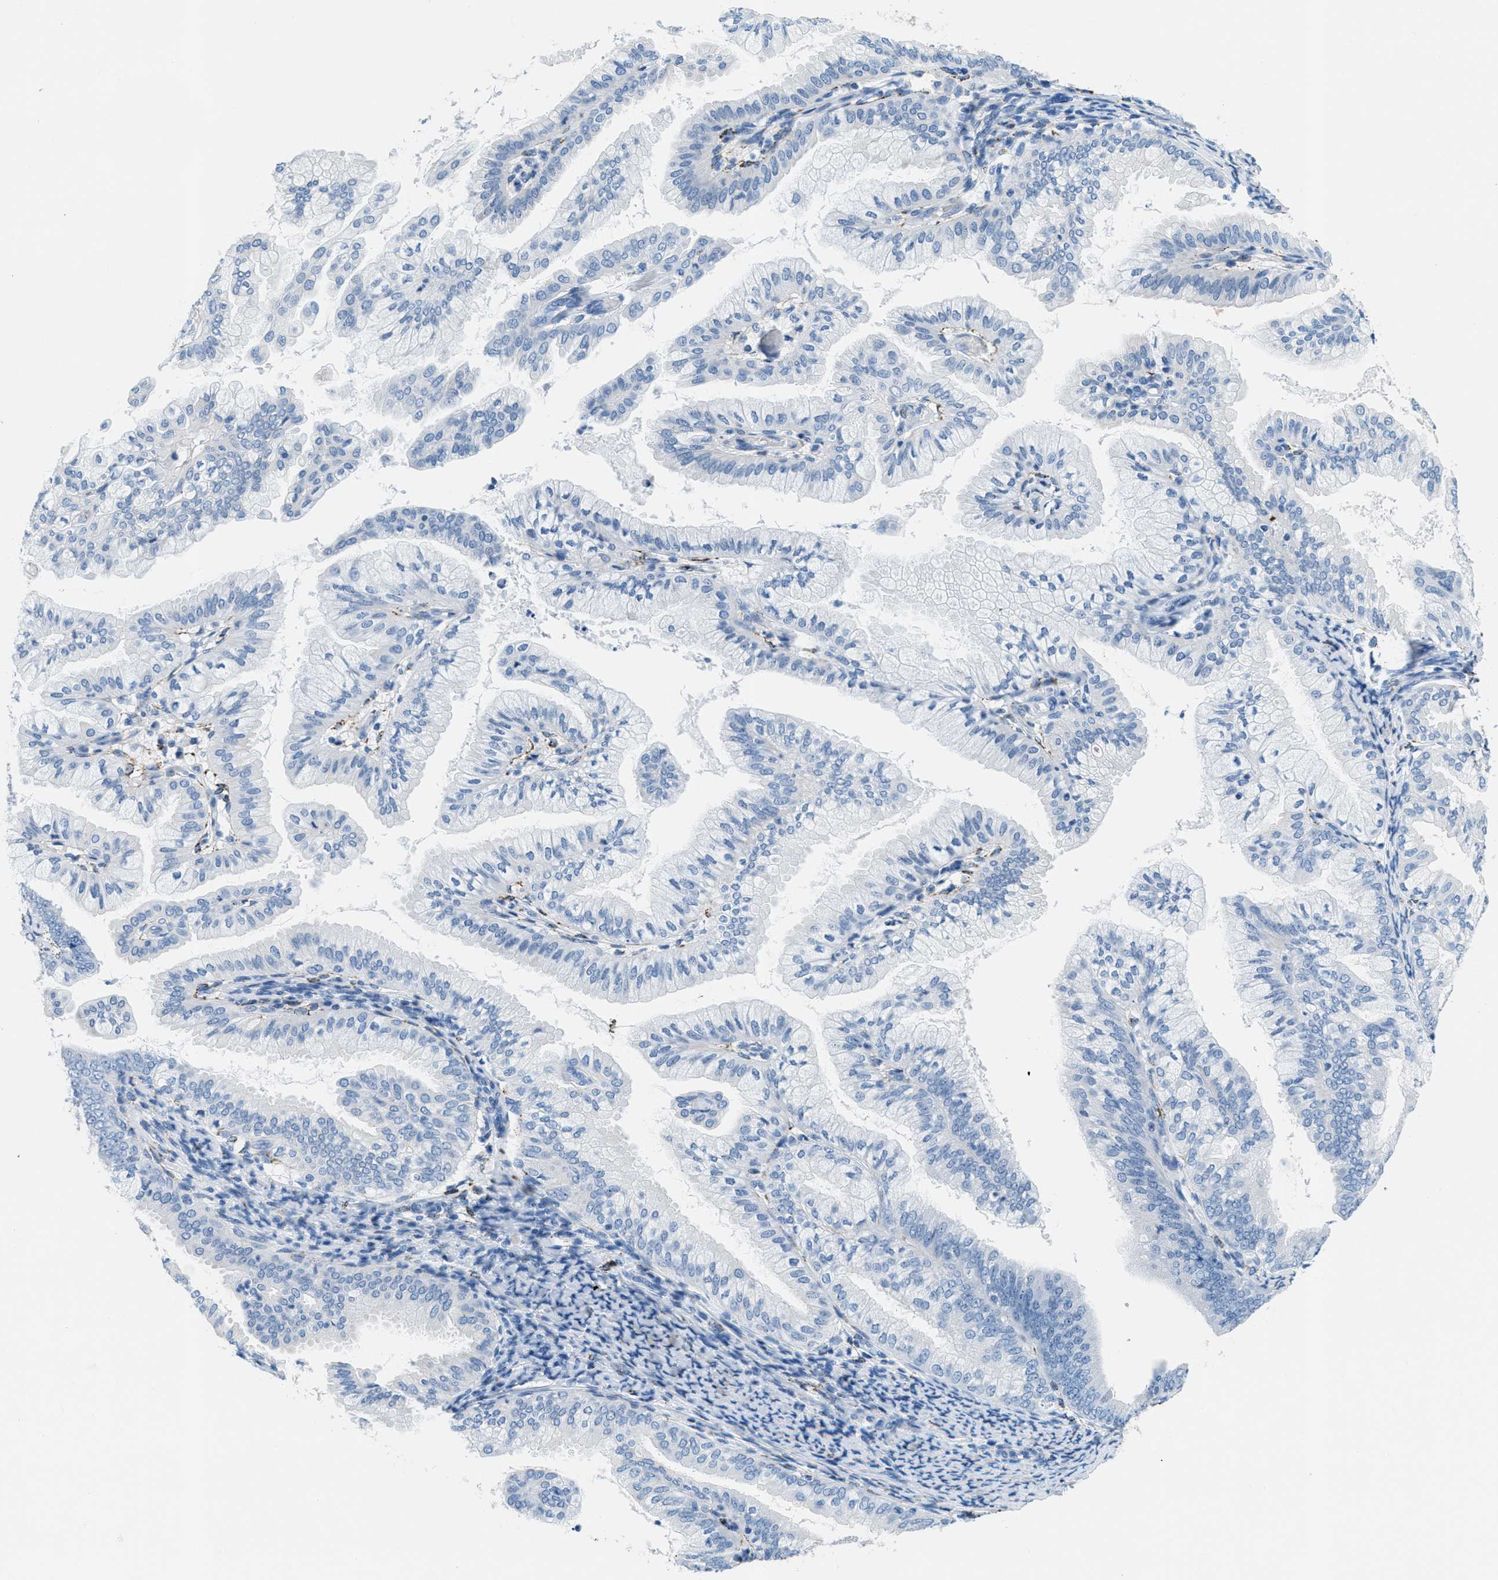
{"staining": {"intensity": "negative", "quantity": "none", "location": "none"}, "tissue": "endometrial cancer", "cell_type": "Tumor cells", "image_type": "cancer", "snomed": [{"axis": "morphology", "description": "Adenocarcinoma, NOS"}, {"axis": "topography", "description": "Endometrium"}], "caption": "This micrograph is of endometrial cancer (adenocarcinoma) stained with IHC to label a protein in brown with the nuclei are counter-stained blue. There is no staining in tumor cells.", "gene": "MGARP", "patient": {"sex": "female", "age": 63}}